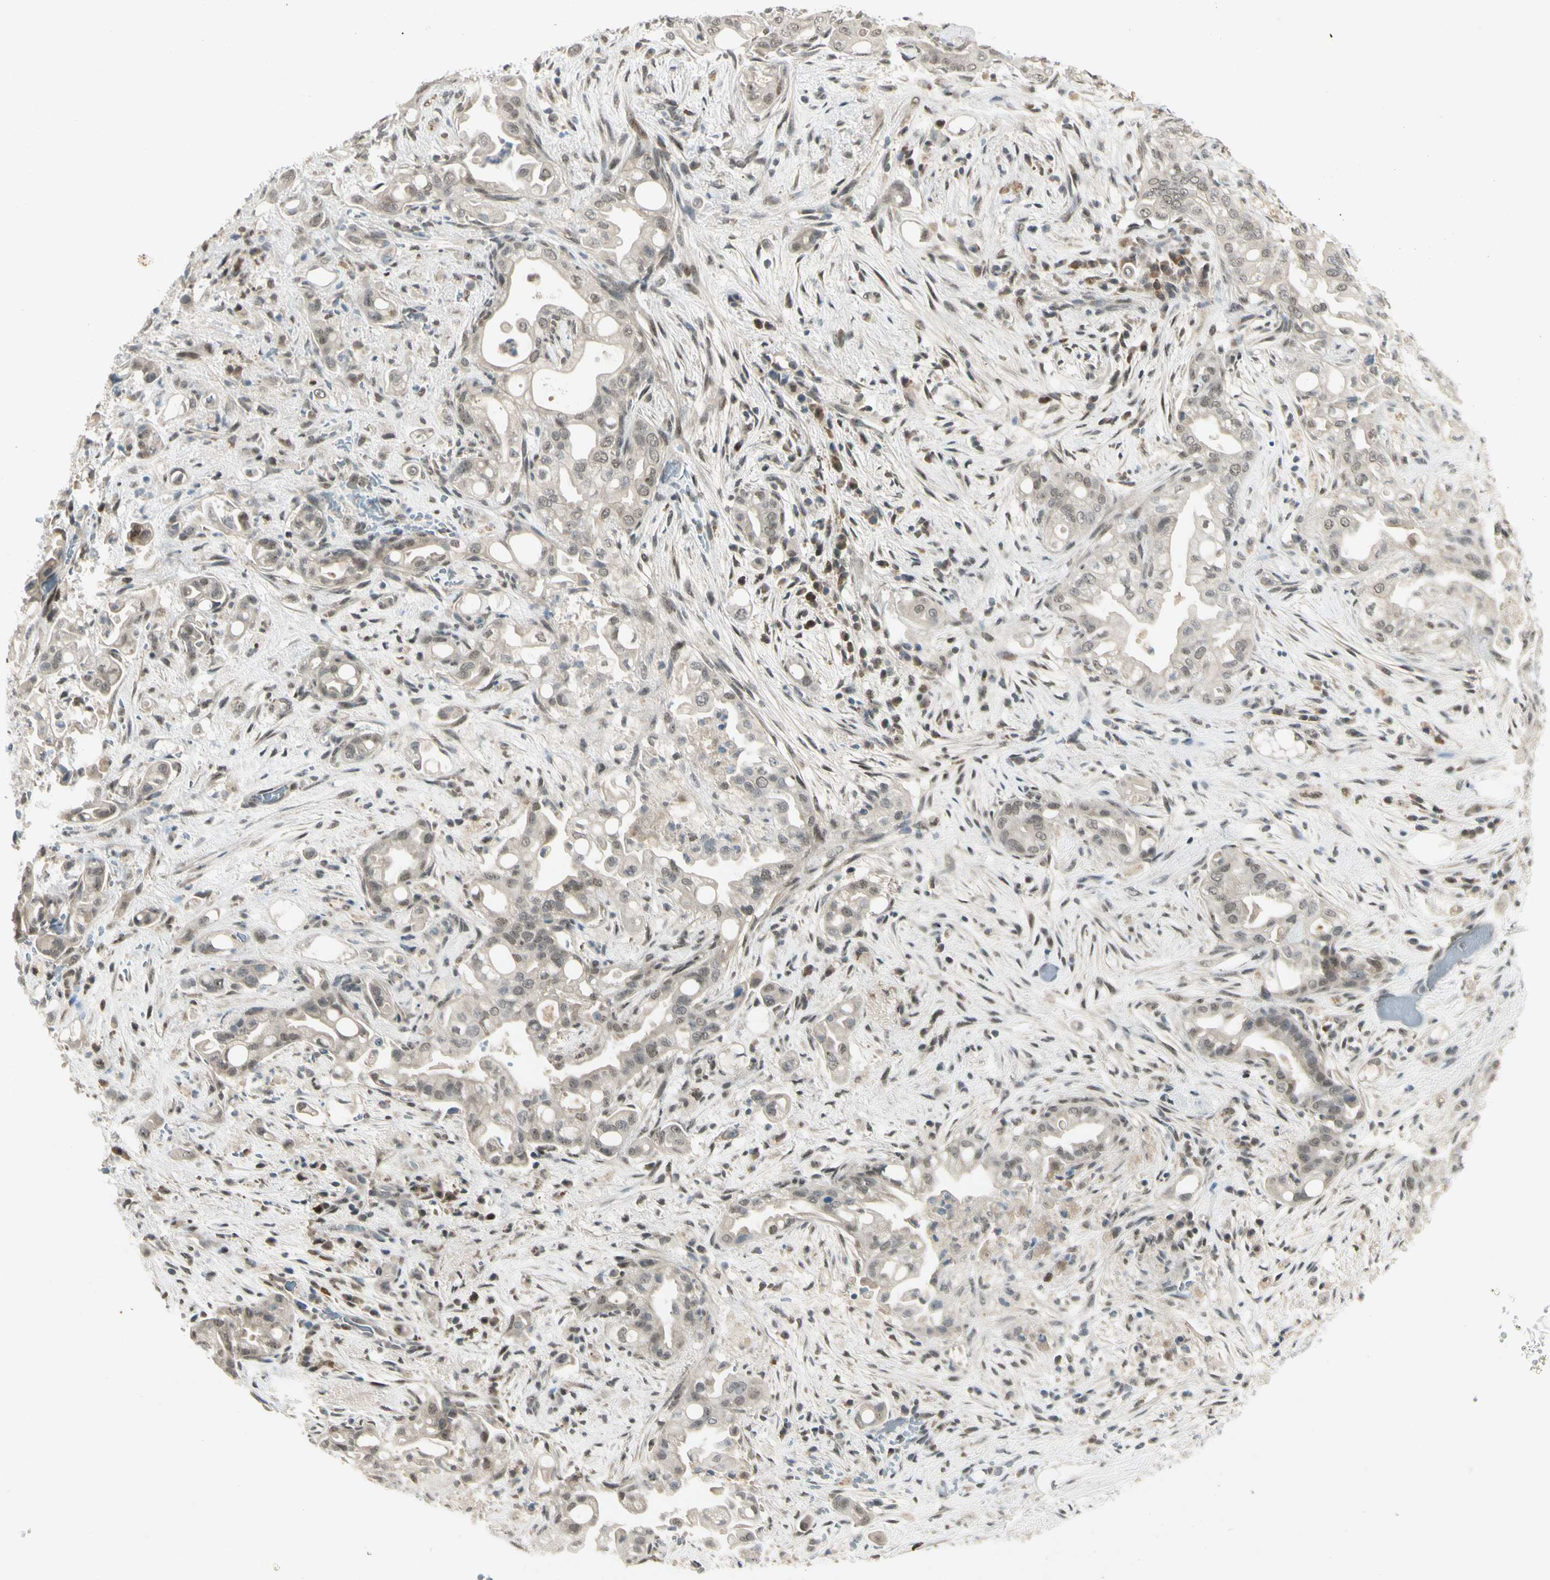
{"staining": {"intensity": "weak", "quantity": "25%-75%", "location": "nuclear"}, "tissue": "liver cancer", "cell_type": "Tumor cells", "image_type": "cancer", "snomed": [{"axis": "morphology", "description": "Cholangiocarcinoma"}, {"axis": "topography", "description": "Liver"}], "caption": "Liver cholangiocarcinoma was stained to show a protein in brown. There is low levels of weak nuclear staining in about 25%-75% of tumor cells.", "gene": "GTF3A", "patient": {"sex": "female", "age": 68}}